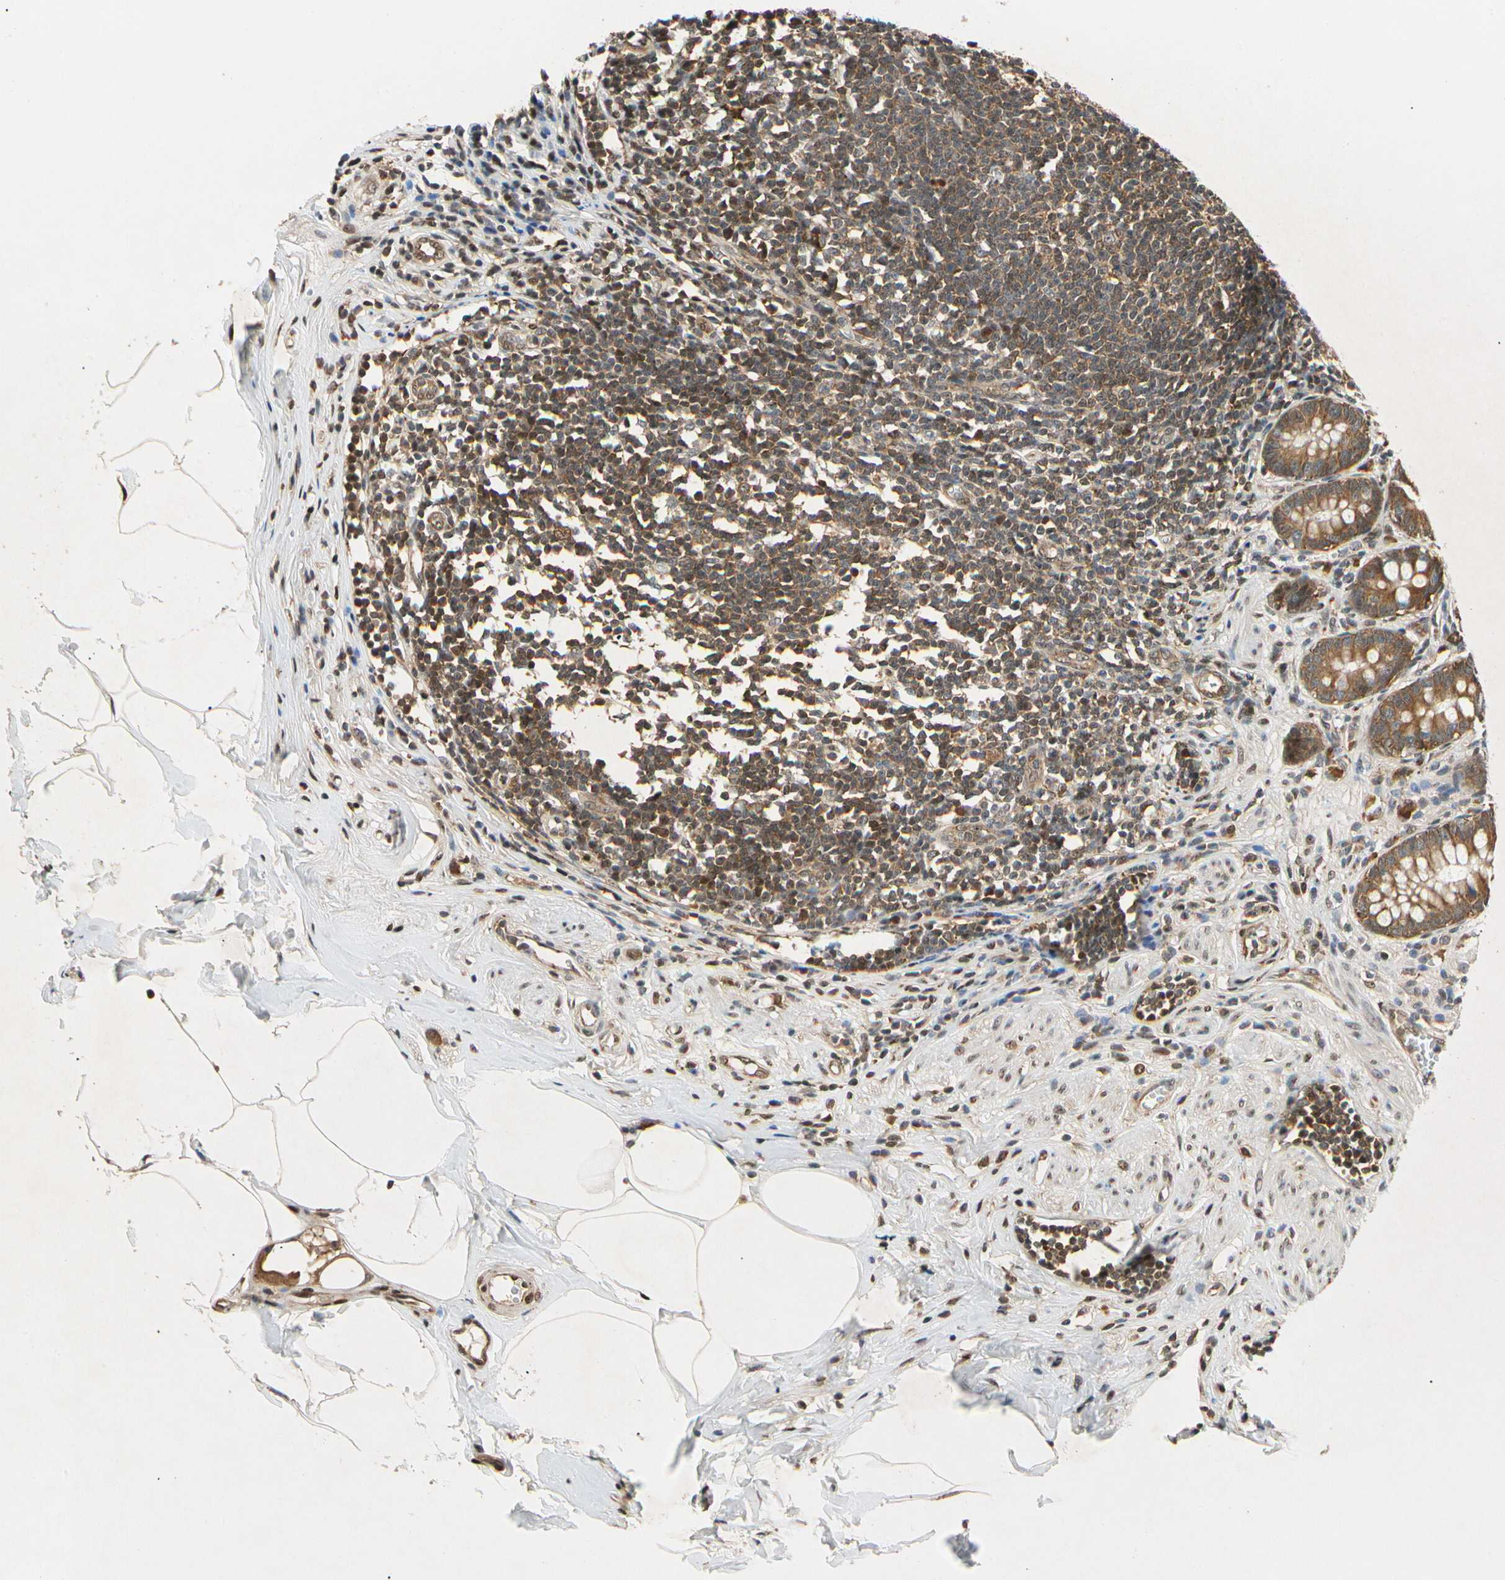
{"staining": {"intensity": "moderate", "quantity": ">75%", "location": "cytoplasmic/membranous"}, "tissue": "appendix", "cell_type": "Glandular cells", "image_type": "normal", "snomed": [{"axis": "morphology", "description": "Normal tissue, NOS"}, {"axis": "topography", "description": "Appendix"}], "caption": "An immunohistochemistry image of unremarkable tissue is shown. Protein staining in brown labels moderate cytoplasmic/membranous positivity in appendix within glandular cells.", "gene": "EIF1AX", "patient": {"sex": "female", "age": 50}}